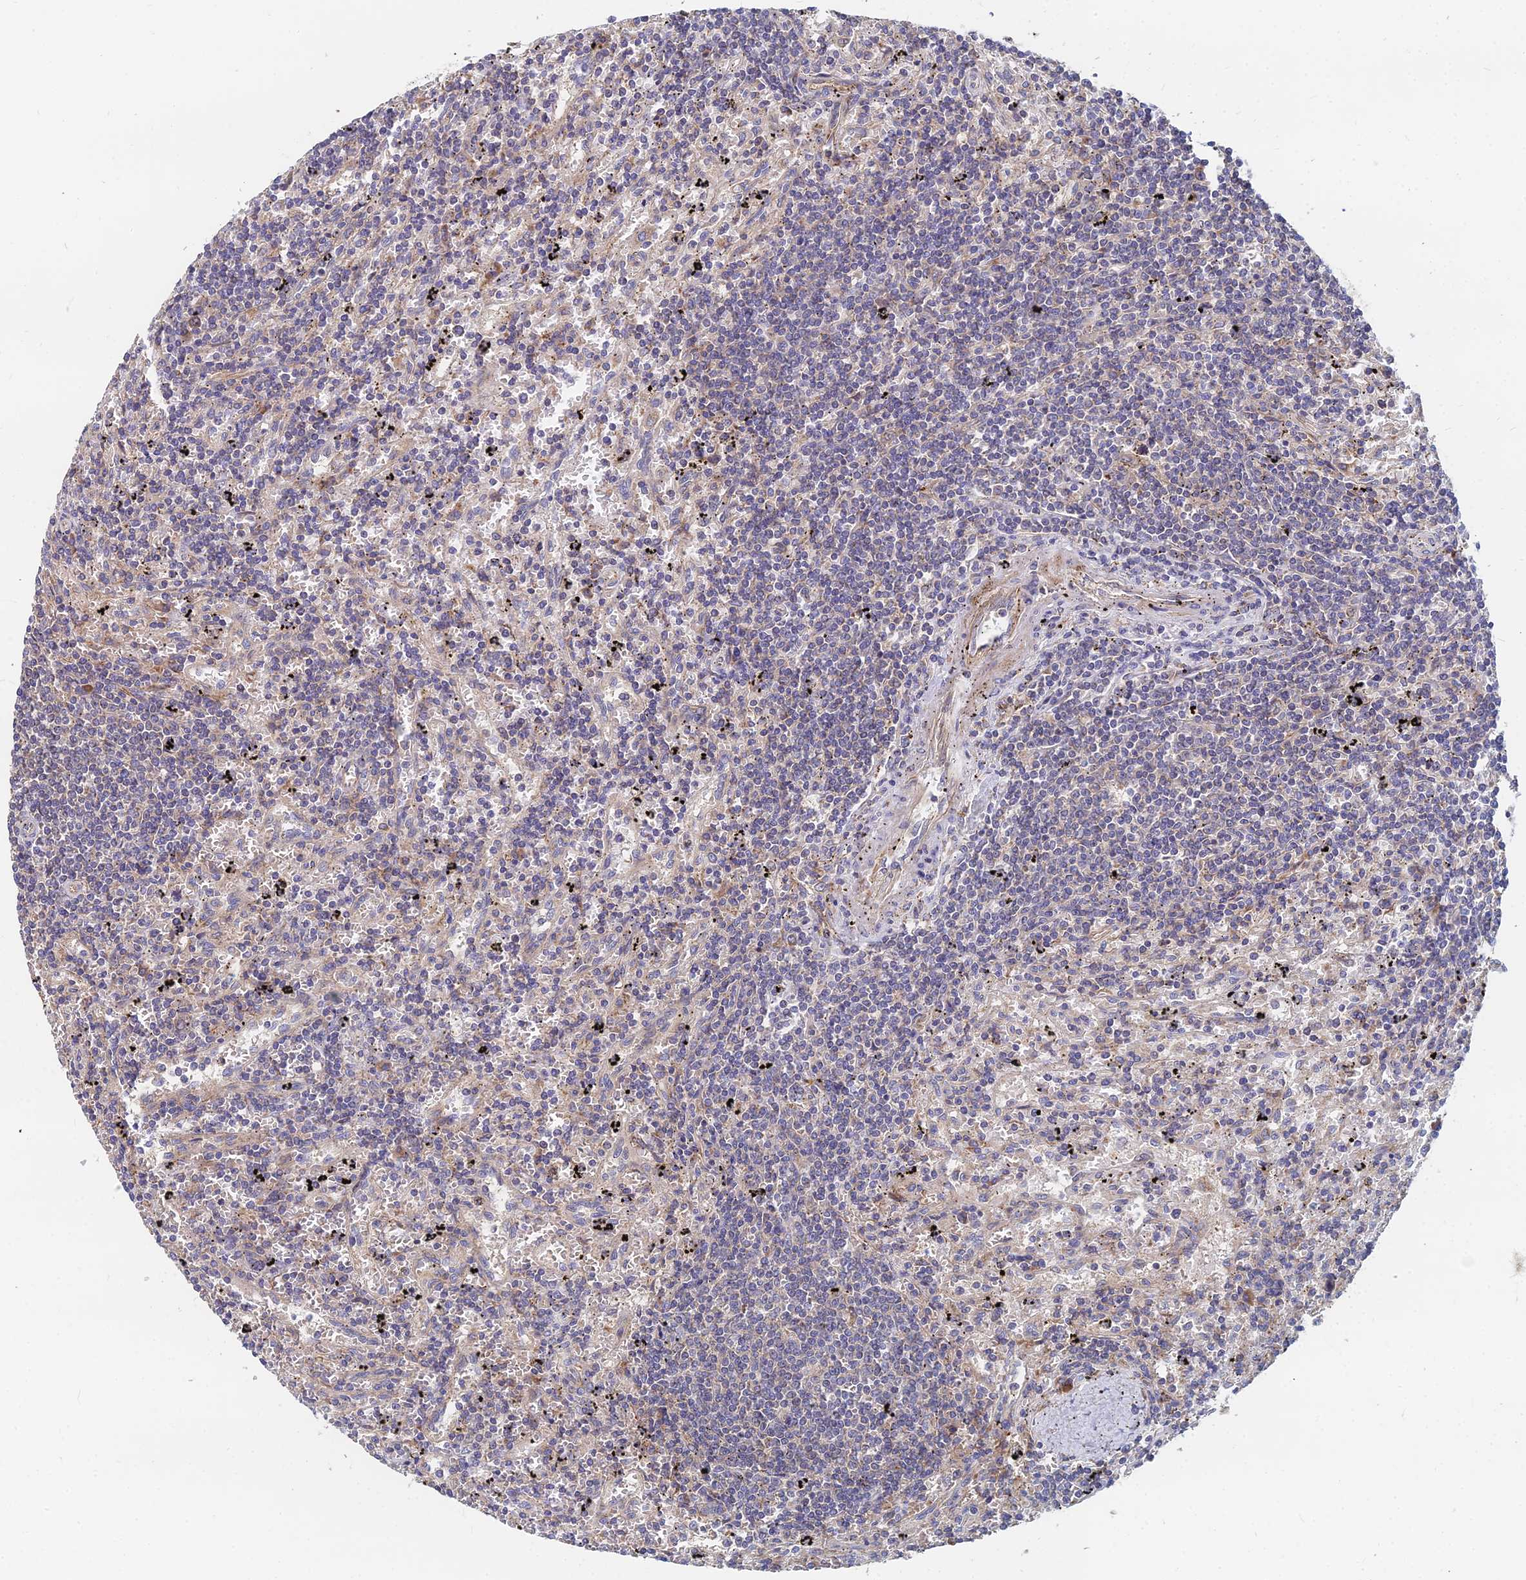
{"staining": {"intensity": "negative", "quantity": "none", "location": "none"}, "tissue": "lymphoma", "cell_type": "Tumor cells", "image_type": "cancer", "snomed": [{"axis": "morphology", "description": "Malignant lymphoma, non-Hodgkin's type, Low grade"}, {"axis": "topography", "description": "Spleen"}], "caption": "Immunohistochemistry image of neoplastic tissue: human lymphoma stained with DAB (3,3'-diaminobenzidine) shows no significant protein staining in tumor cells. The staining is performed using DAB (3,3'-diaminobenzidine) brown chromogen with nuclei counter-stained in using hematoxylin.", "gene": "CCZ1", "patient": {"sex": "male", "age": 76}}